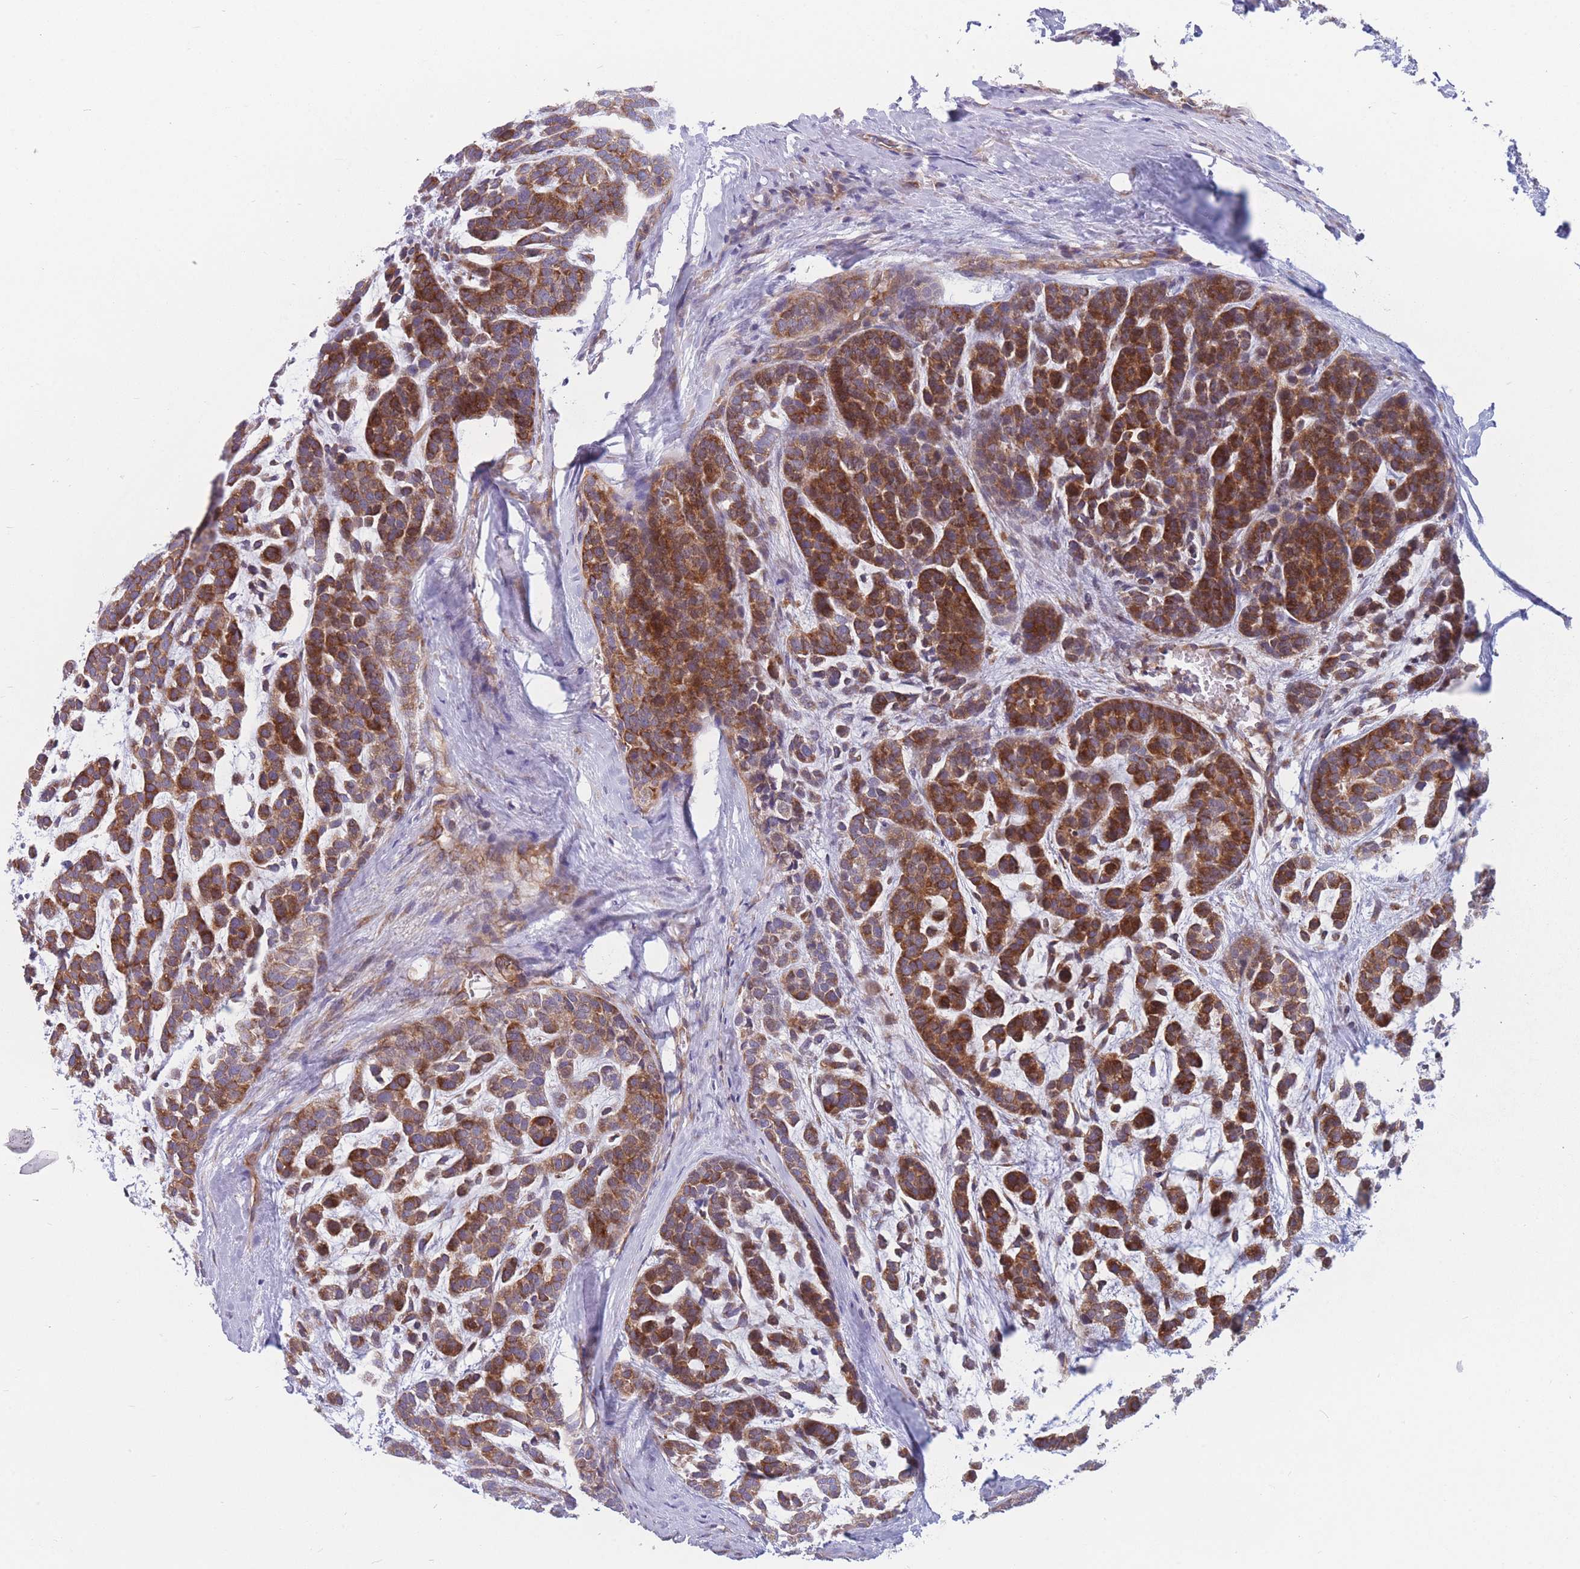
{"staining": {"intensity": "moderate", "quantity": ">75%", "location": "cytoplasmic/membranous"}, "tissue": "head and neck cancer", "cell_type": "Tumor cells", "image_type": "cancer", "snomed": [{"axis": "morphology", "description": "Adenocarcinoma, NOS"}, {"axis": "morphology", "description": "Adenoma, NOS"}, {"axis": "topography", "description": "Head-Neck"}], "caption": "A brown stain highlights moderate cytoplasmic/membranous expression of a protein in human head and neck cancer (adenocarcinoma) tumor cells.", "gene": "TMEM131L", "patient": {"sex": "female", "age": 55}}